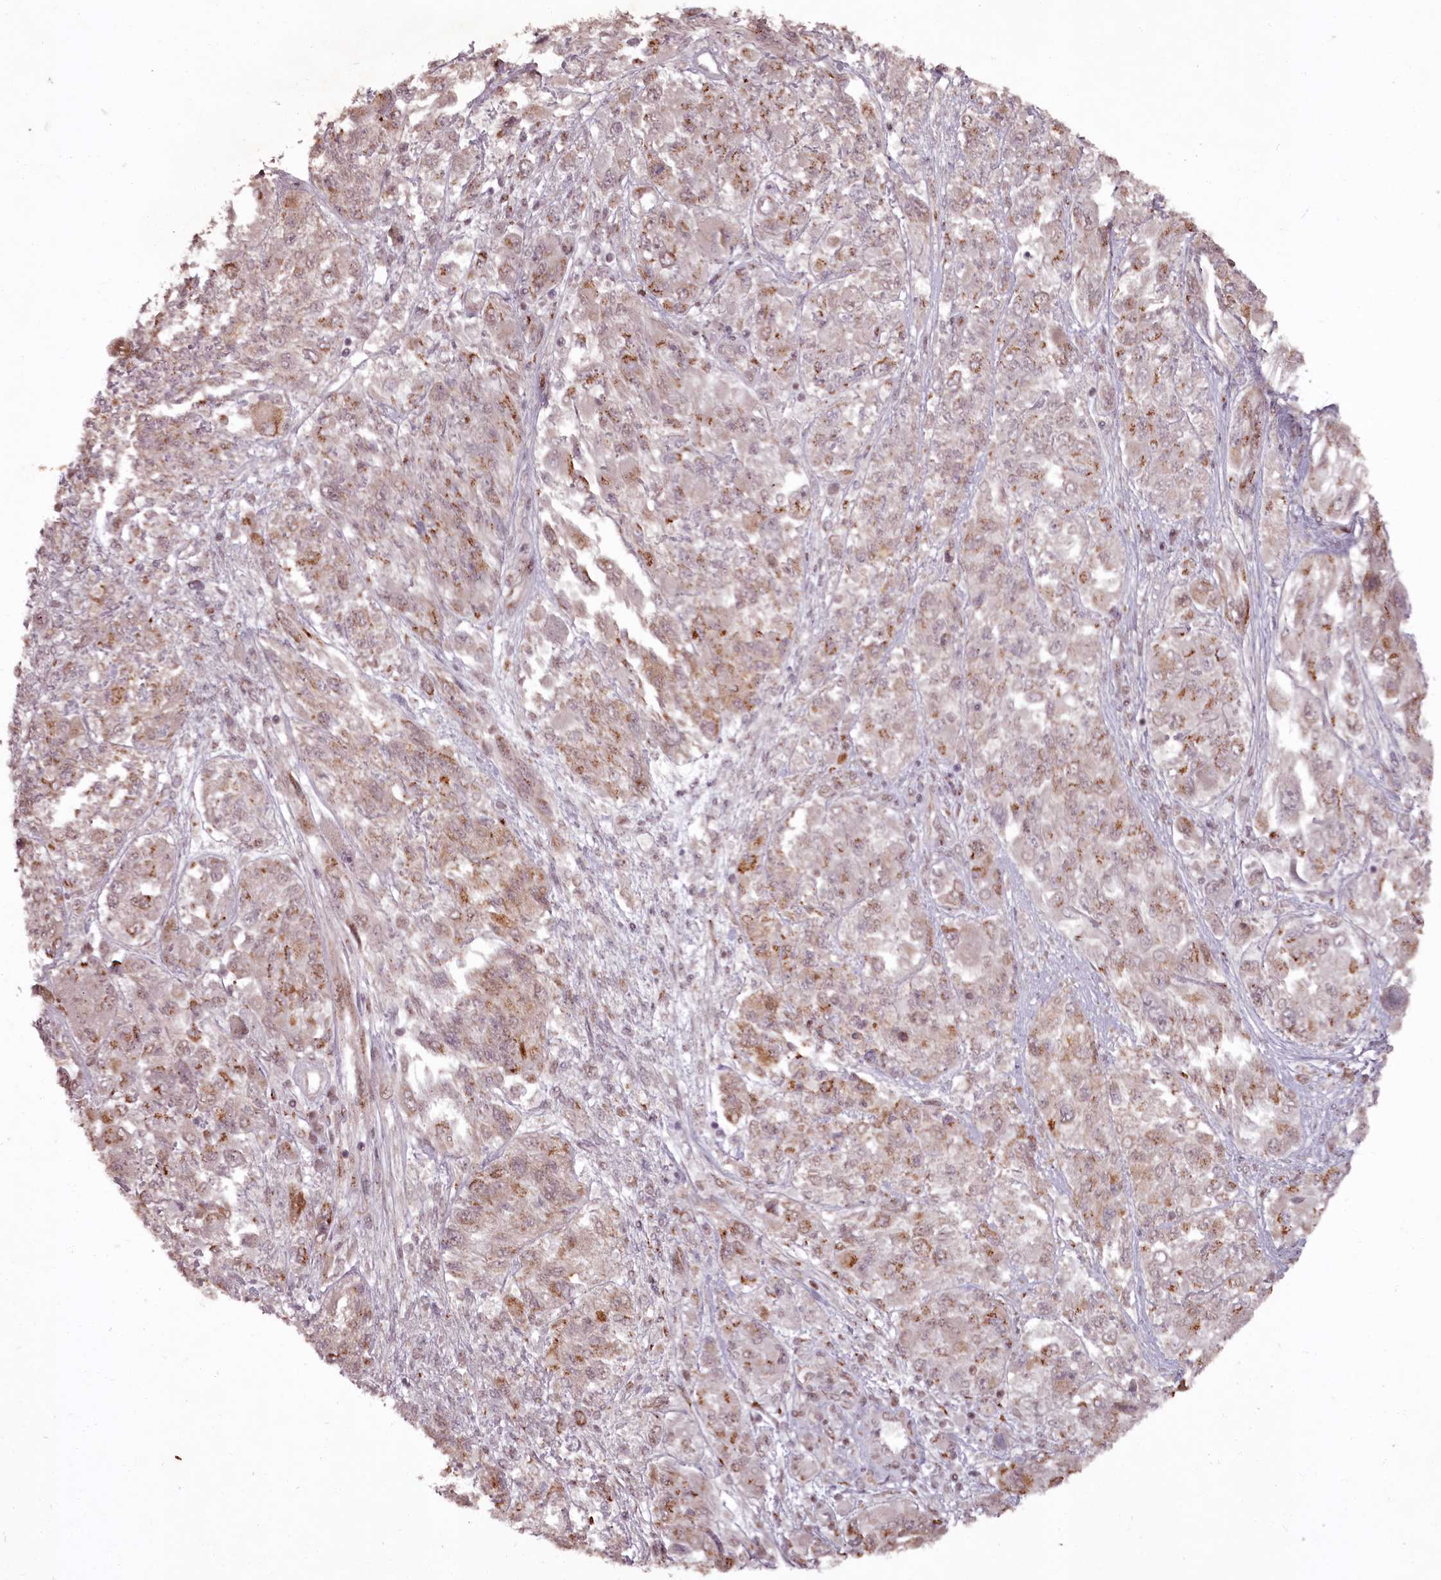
{"staining": {"intensity": "moderate", "quantity": "25%-75%", "location": "nuclear"}, "tissue": "melanoma", "cell_type": "Tumor cells", "image_type": "cancer", "snomed": [{"axis": "morphology", "description": "Malignant melanoma, NOS"}, {"axis": "topography", "description": "Skin"}], "caption": "Melanoma stained with DAB immunohistochemistry demonstrates medium levels of moderate nuclear expression in approximately 25%-75% of tumor cells.", "gene": "CEP83", "patient": {"sex": "female", "age": 91}}